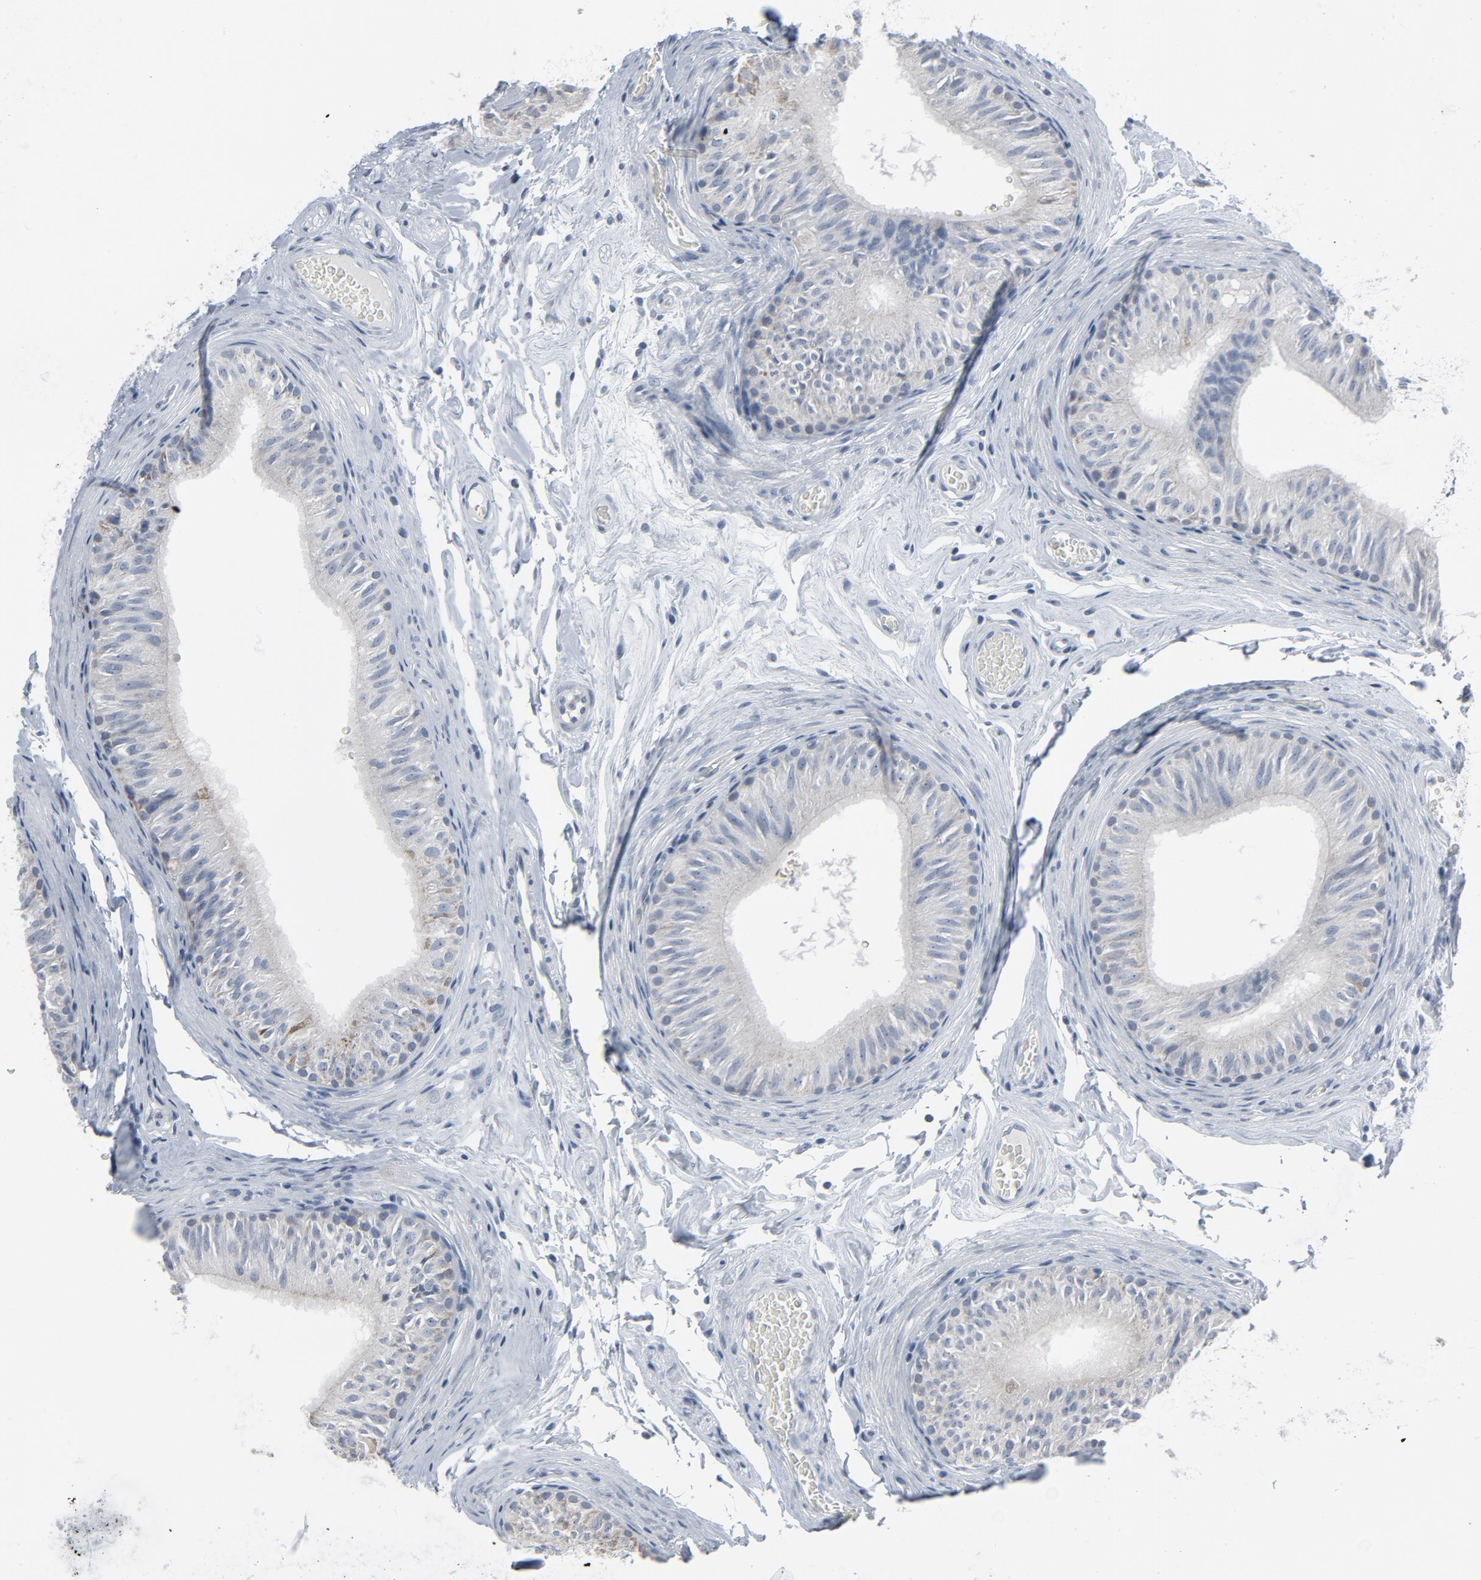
{"staining": {"intensity": "weak", "quantity": "25%-75%", "location": "cytoplasmic/membranous"}, "tissue": "epididymis", "cell_type": "Glandular cells", "image_type": "normal", "snomed": [{"axis": "morphology", "description": "Normal tissue, NOS"}, {"axis": "topography", "description": "Testis"}, {"axis": "topography", "description": "Epididymis"}], "caption": "IHC histopathology image of unremarkable epididymis: epididymis stained using immunohistochemistry (IHC) displays low levels of weak protein expression localized specifically in the cytoplasmic/membranous of glandular cells, appearing as a cytoplasmic/membranous brown color.", "gene": "GPX2", "patient": {"sex": "male", "age": 36}}